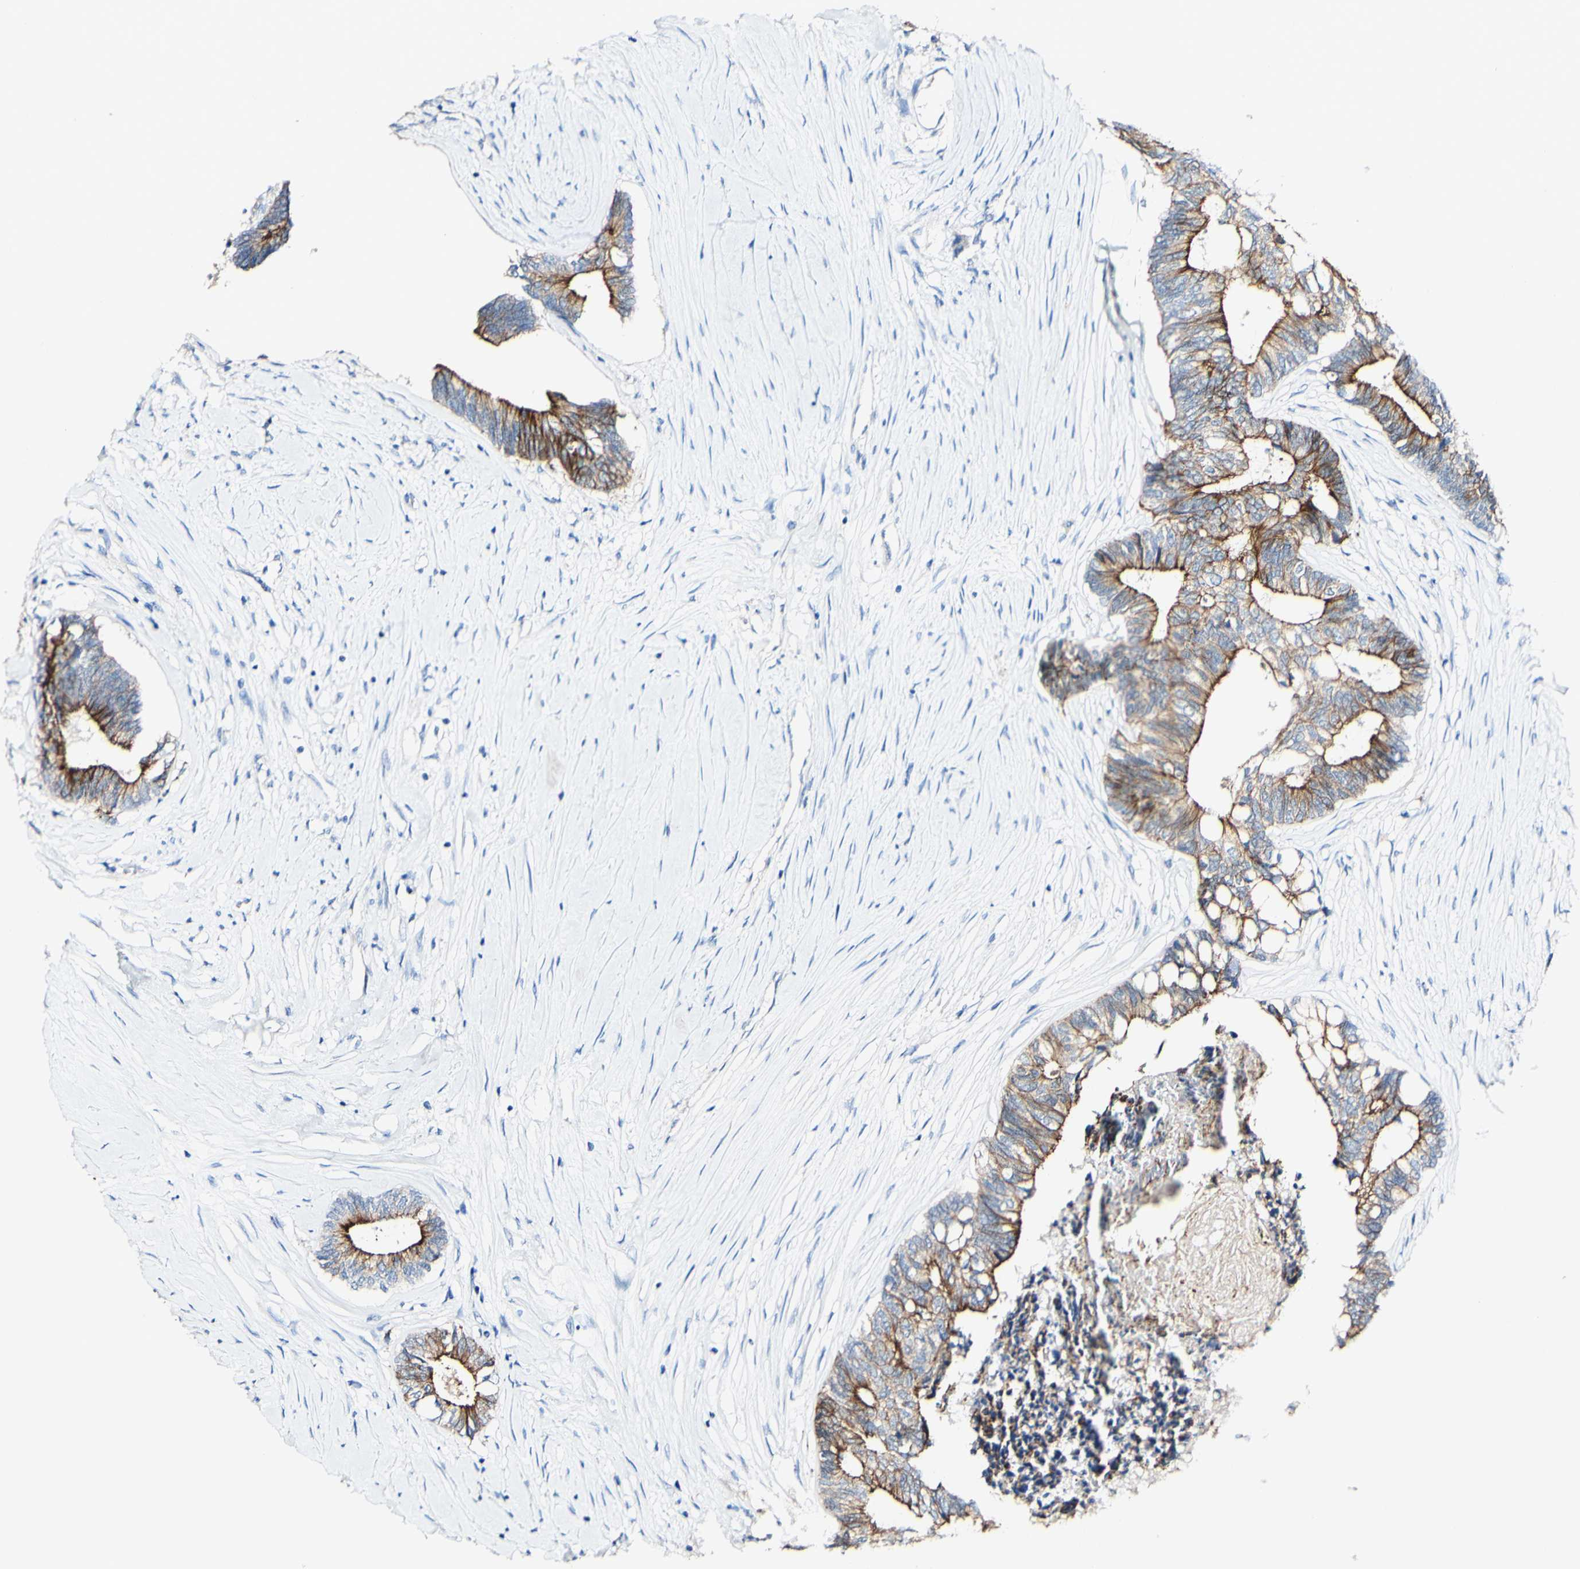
{"staining": {"intensity": "strong", "quantity": ">75%", "location": "cytoplasmic/membranous"}, "tissue": "colorectal cancer", "cell_type": "Tumor cells", "image_type": "cancer", "snomed": [{"axis": "morphology", "description": "Adenocarcinoma, NOS"}, {"axis": "topography", "description": "Rectum"}], "caption": "DAB immunohistochemical staining of colorectal cancer (adenocarcinoma) shows strong cytoplasmic/membranous protein staining in approximately >75% of tumor cells. The staining was performed using DAB (3,3'-diaminobenzidine) to visualize the protein expression in brown, while the nuclei were stained in blue with hematoxylin (Magnification: 20x).", "gene": "DSC2", "patient": {"sex": "male", "age": 63}}